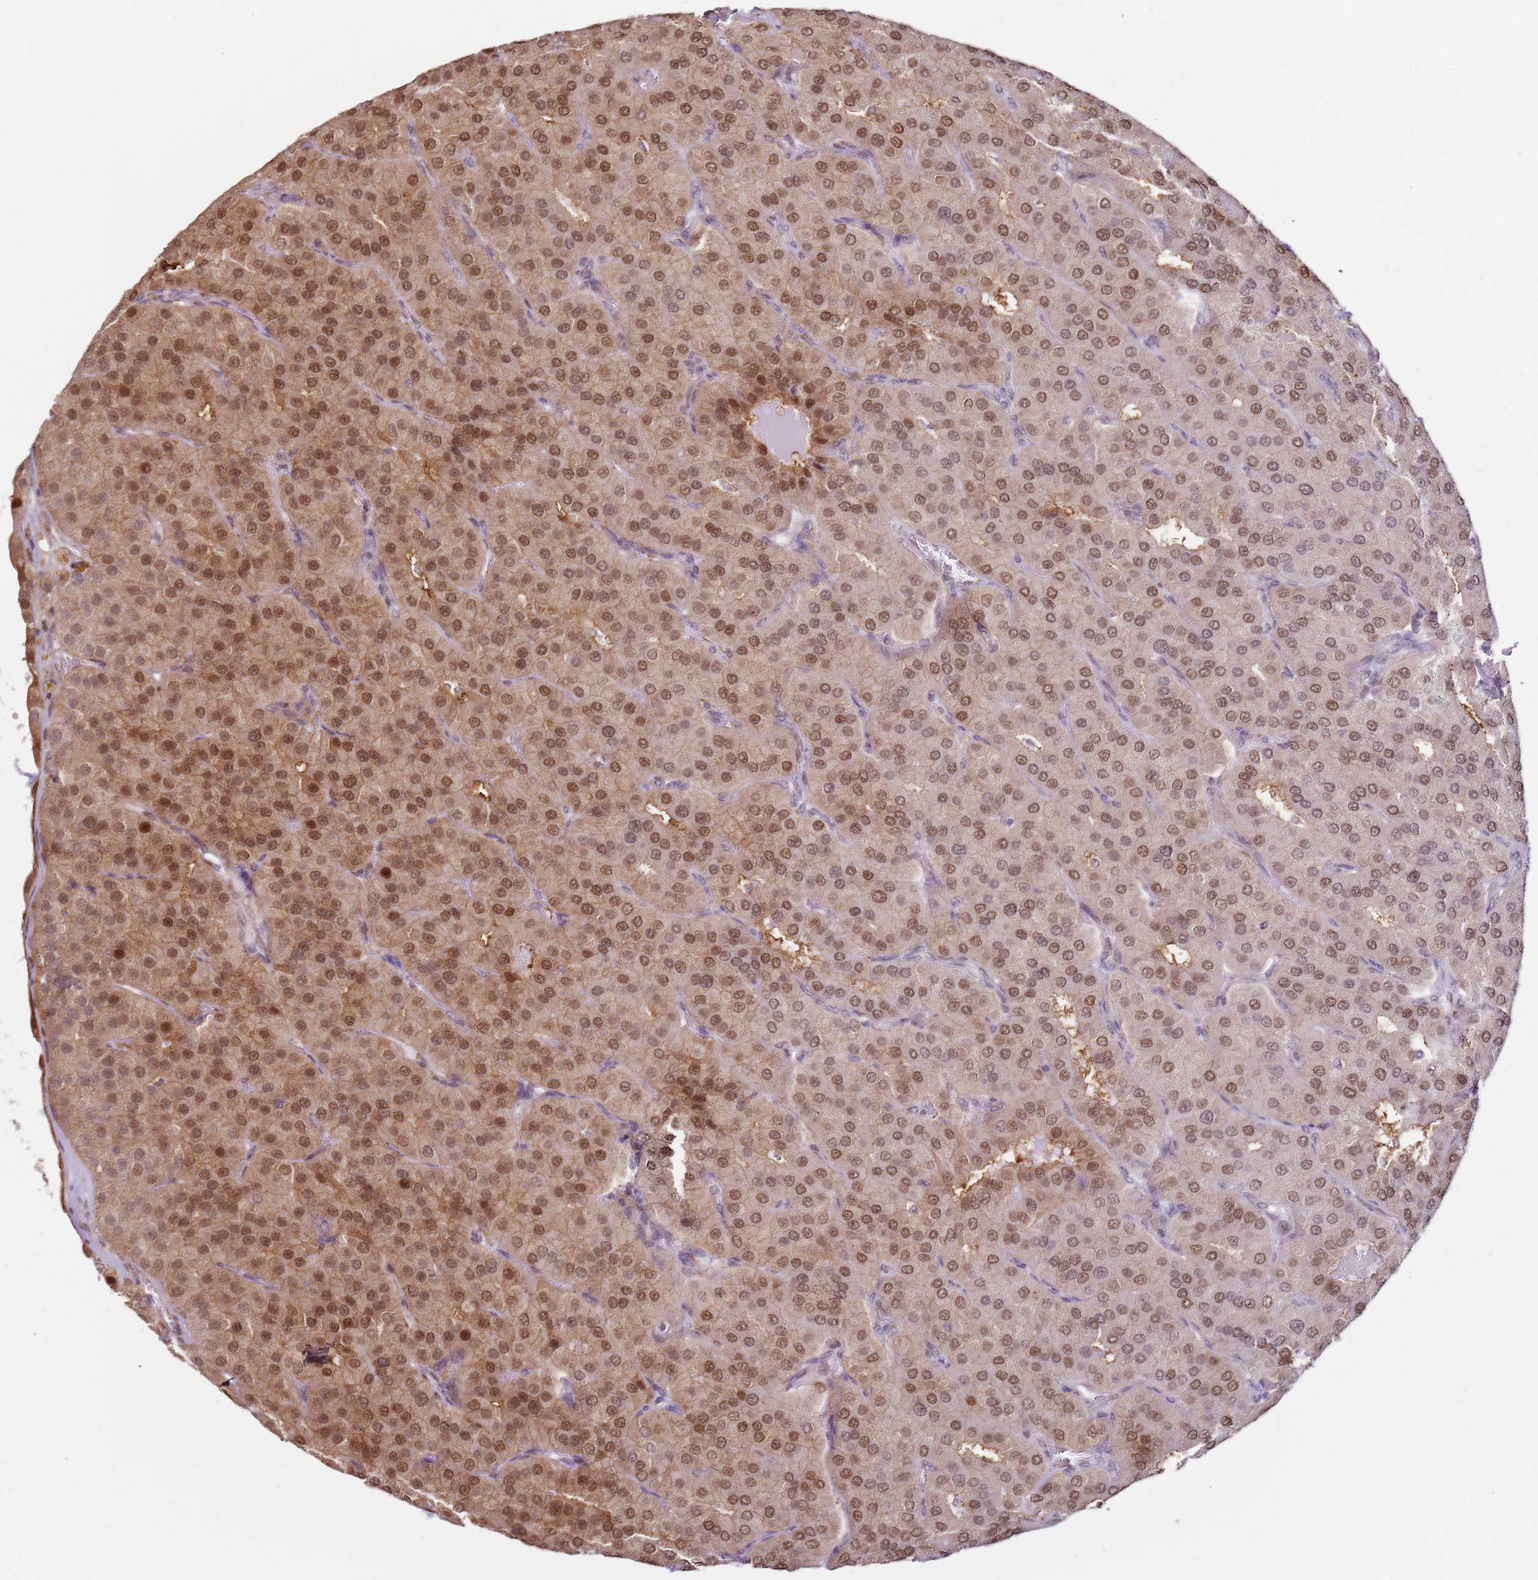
{"staining": {"intensity": "moderate", "quantity": ">75%", "location": "cytoplasmic/membranous,nuclear"}, "tissue": "parathyroid gland", "cell_type": "Glandular cells", "image_type": "normal", "snomed": [{"axis": "morphology", "description": "Normal tissue, NOS"}, {"axis": "morphology", "description": "Adenoma, NOS"}, {"axis": "topography", "description": "Parathyroid gland"}], "caption": "Parathyroid gland stained with IHC displays moderate cytoplasmic/membranous,nuclear positivity in about >75% of glandular cells.", "gene": "PSMD4", "patient": {"sex": "female", "age": 86}}